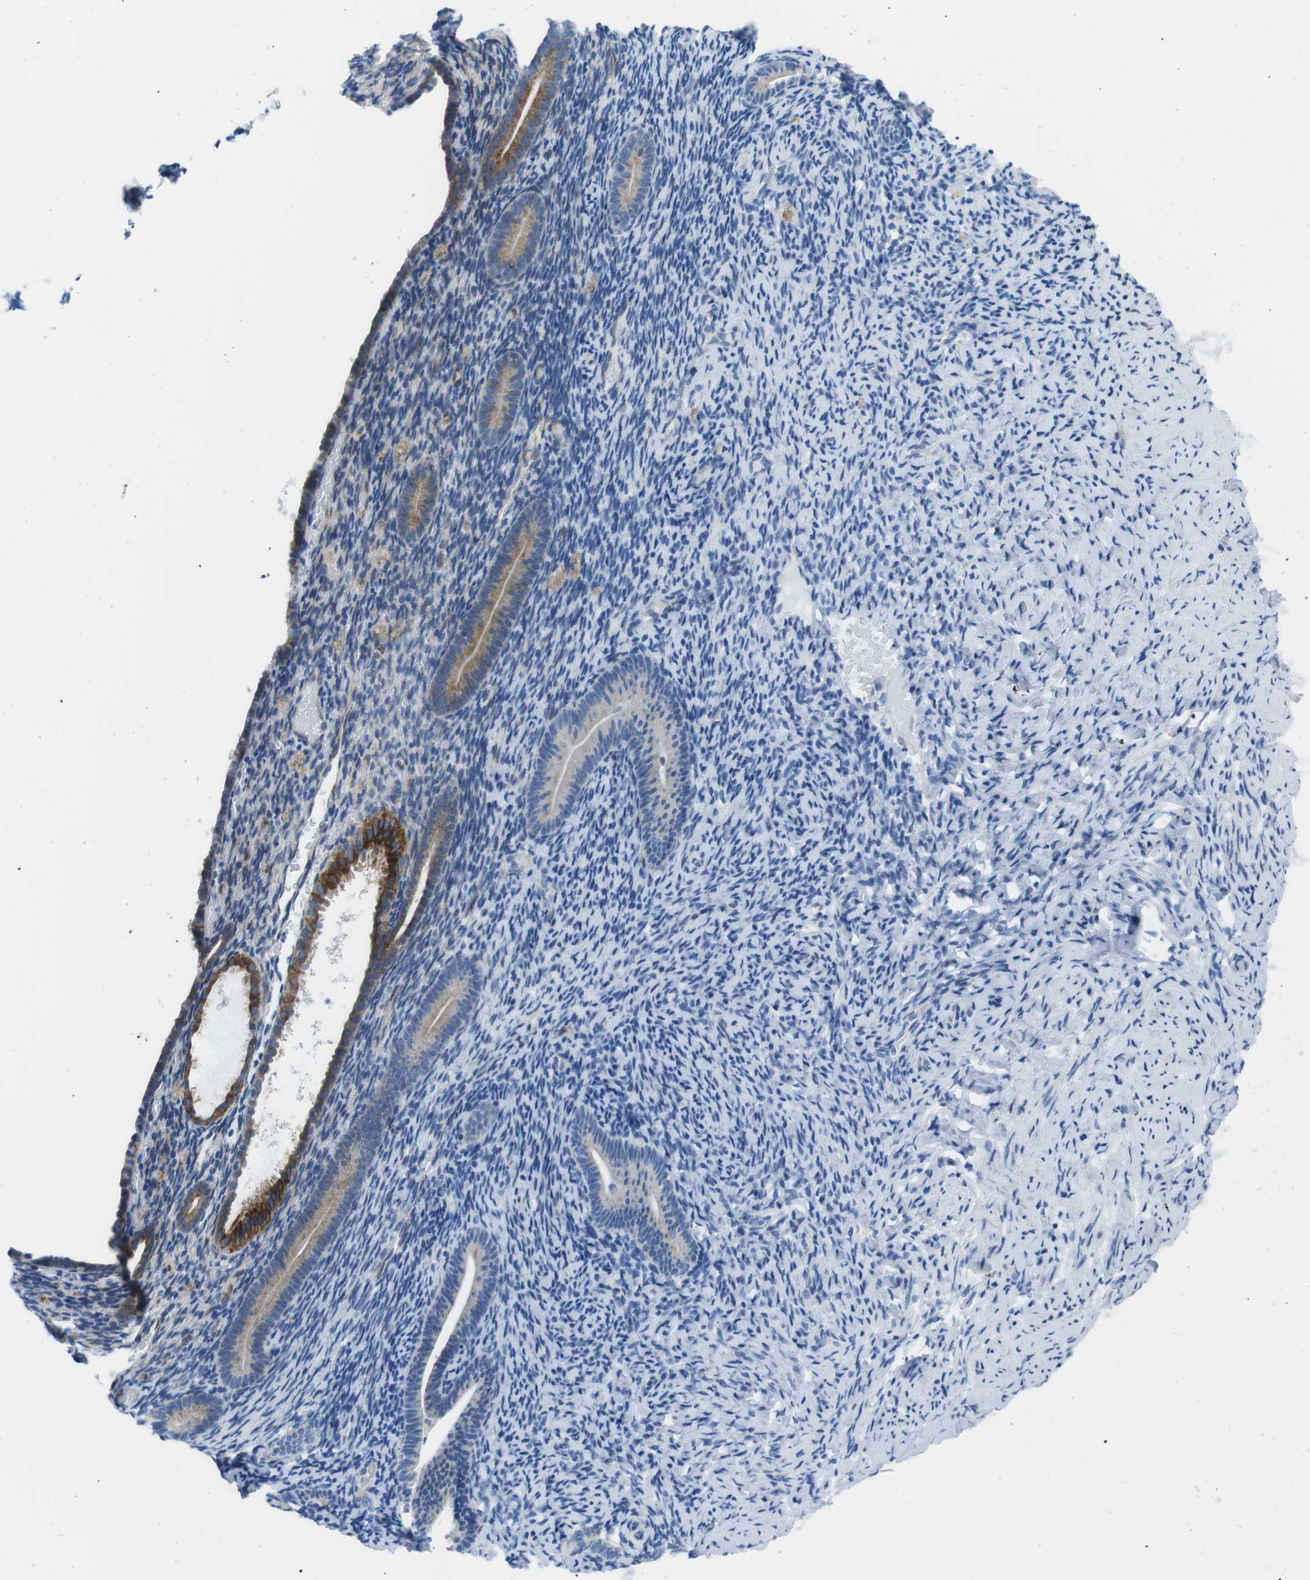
{"staining": {"intensity": "negative", "quantity": "none", "location": "none"}, "tissue": "endometrium", "cell_type": "Cells in endometrial stroma", "image_type": "normal", "snomed": [{"axis": "morphology", "description": "Normal tissue, NOS"}, {"axis": "topography", "description": "Endometrium"}], "caption": "The photomicrograph reveals no significant staining in cells in endometrial stroma of endometrium.", "gene": "MUC2", "patient": {"sex": "female", "age": 51}}